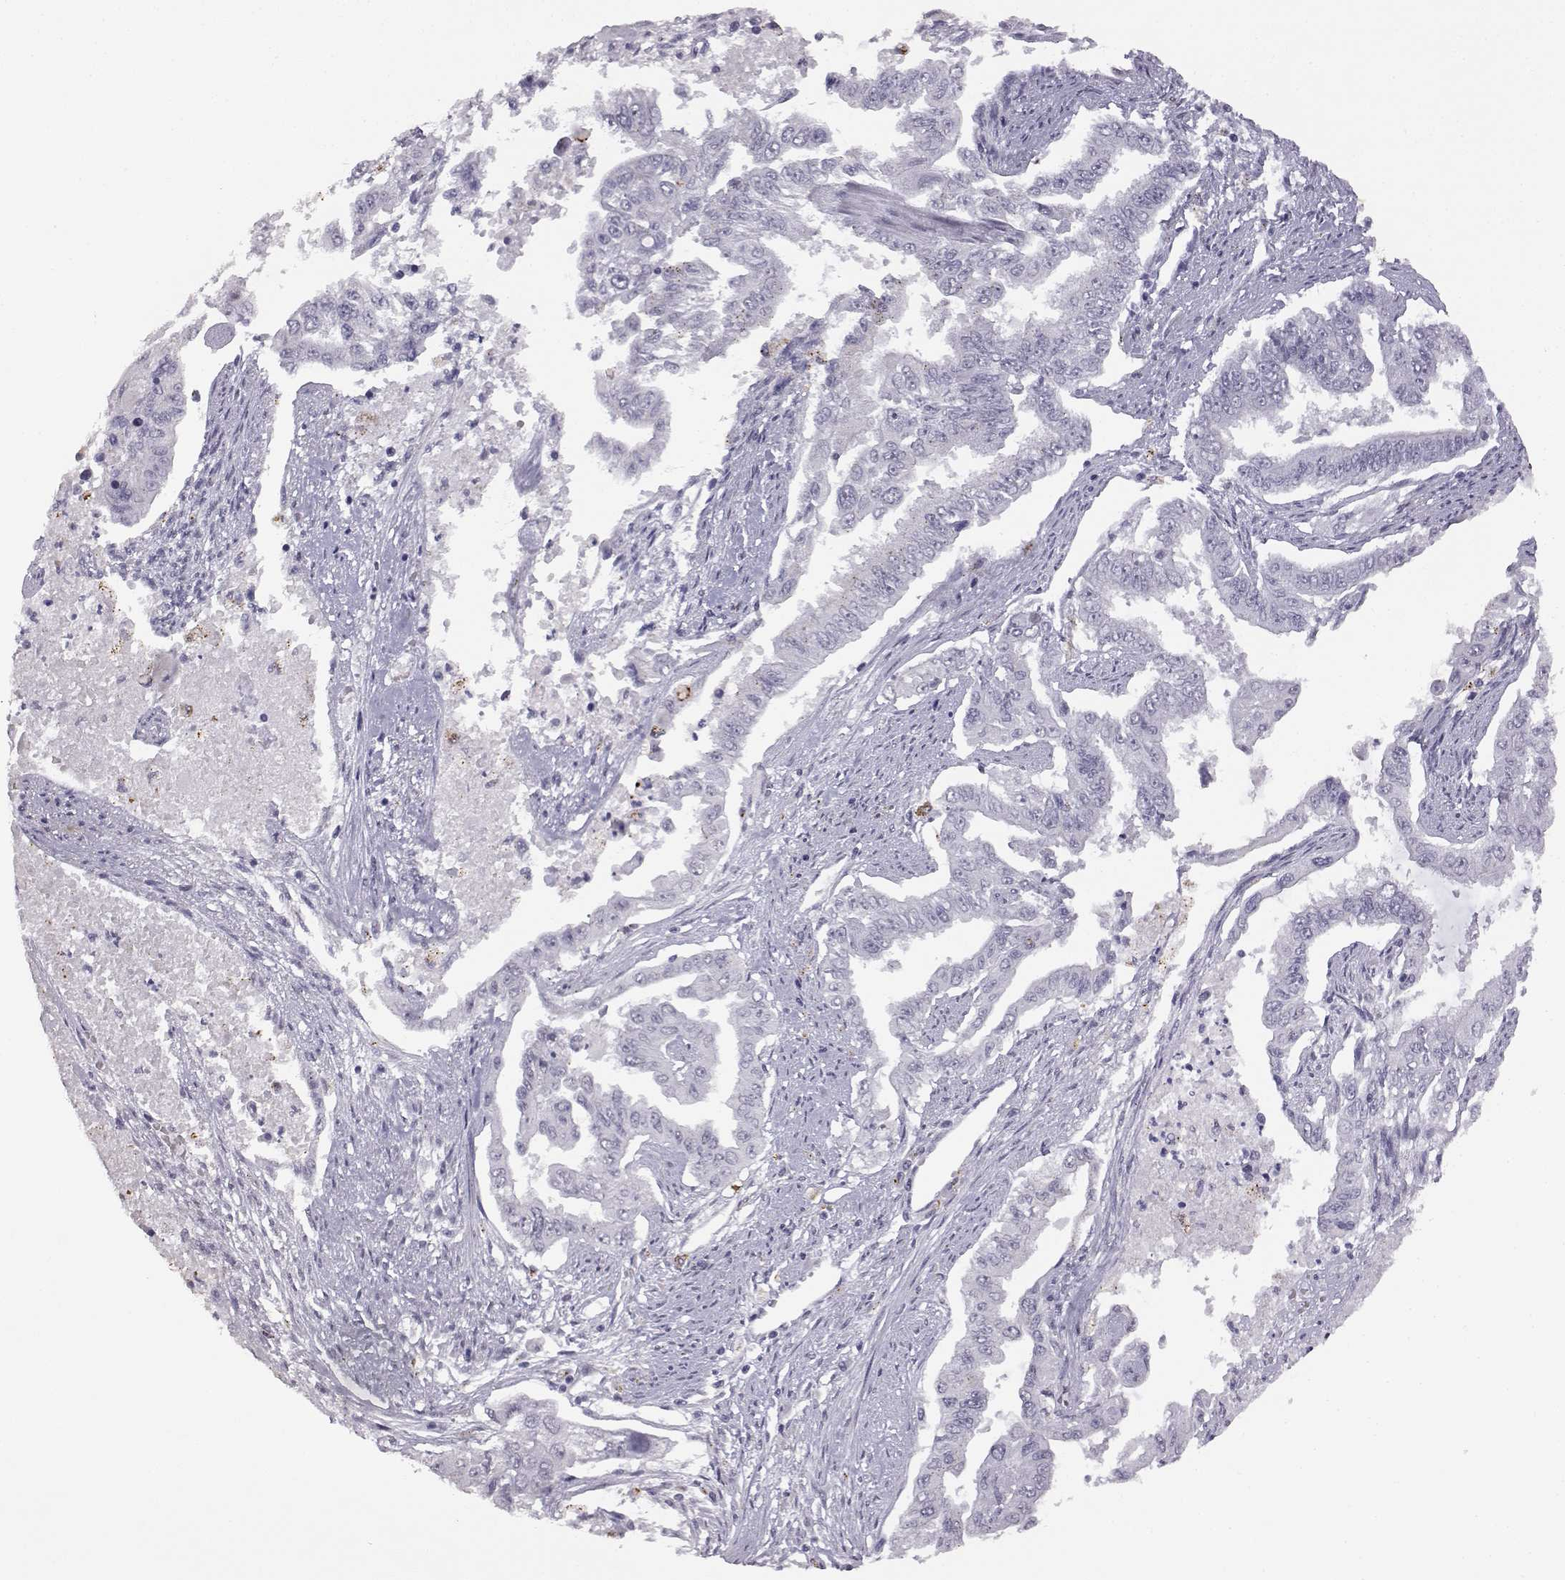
{"staining": {"intensity": "negative", "quantity": "none", "location": "none"}, "tissue": "endometrial cancer", "cell_type": "Tumor cells", "image_type": "cancer", "snomed": [{"axis": "morphology", "description": "Adenocarcinoma, NOS"}, {"axis": "topography", "description": "Uterus"}], "caption": "Immunohistochemistry (IHC) of human adenocarcinoma (endometrial) reveals no expression in tumor cells.", "gene": "VGF", "patient": {"sex": "female", "age": 59}}